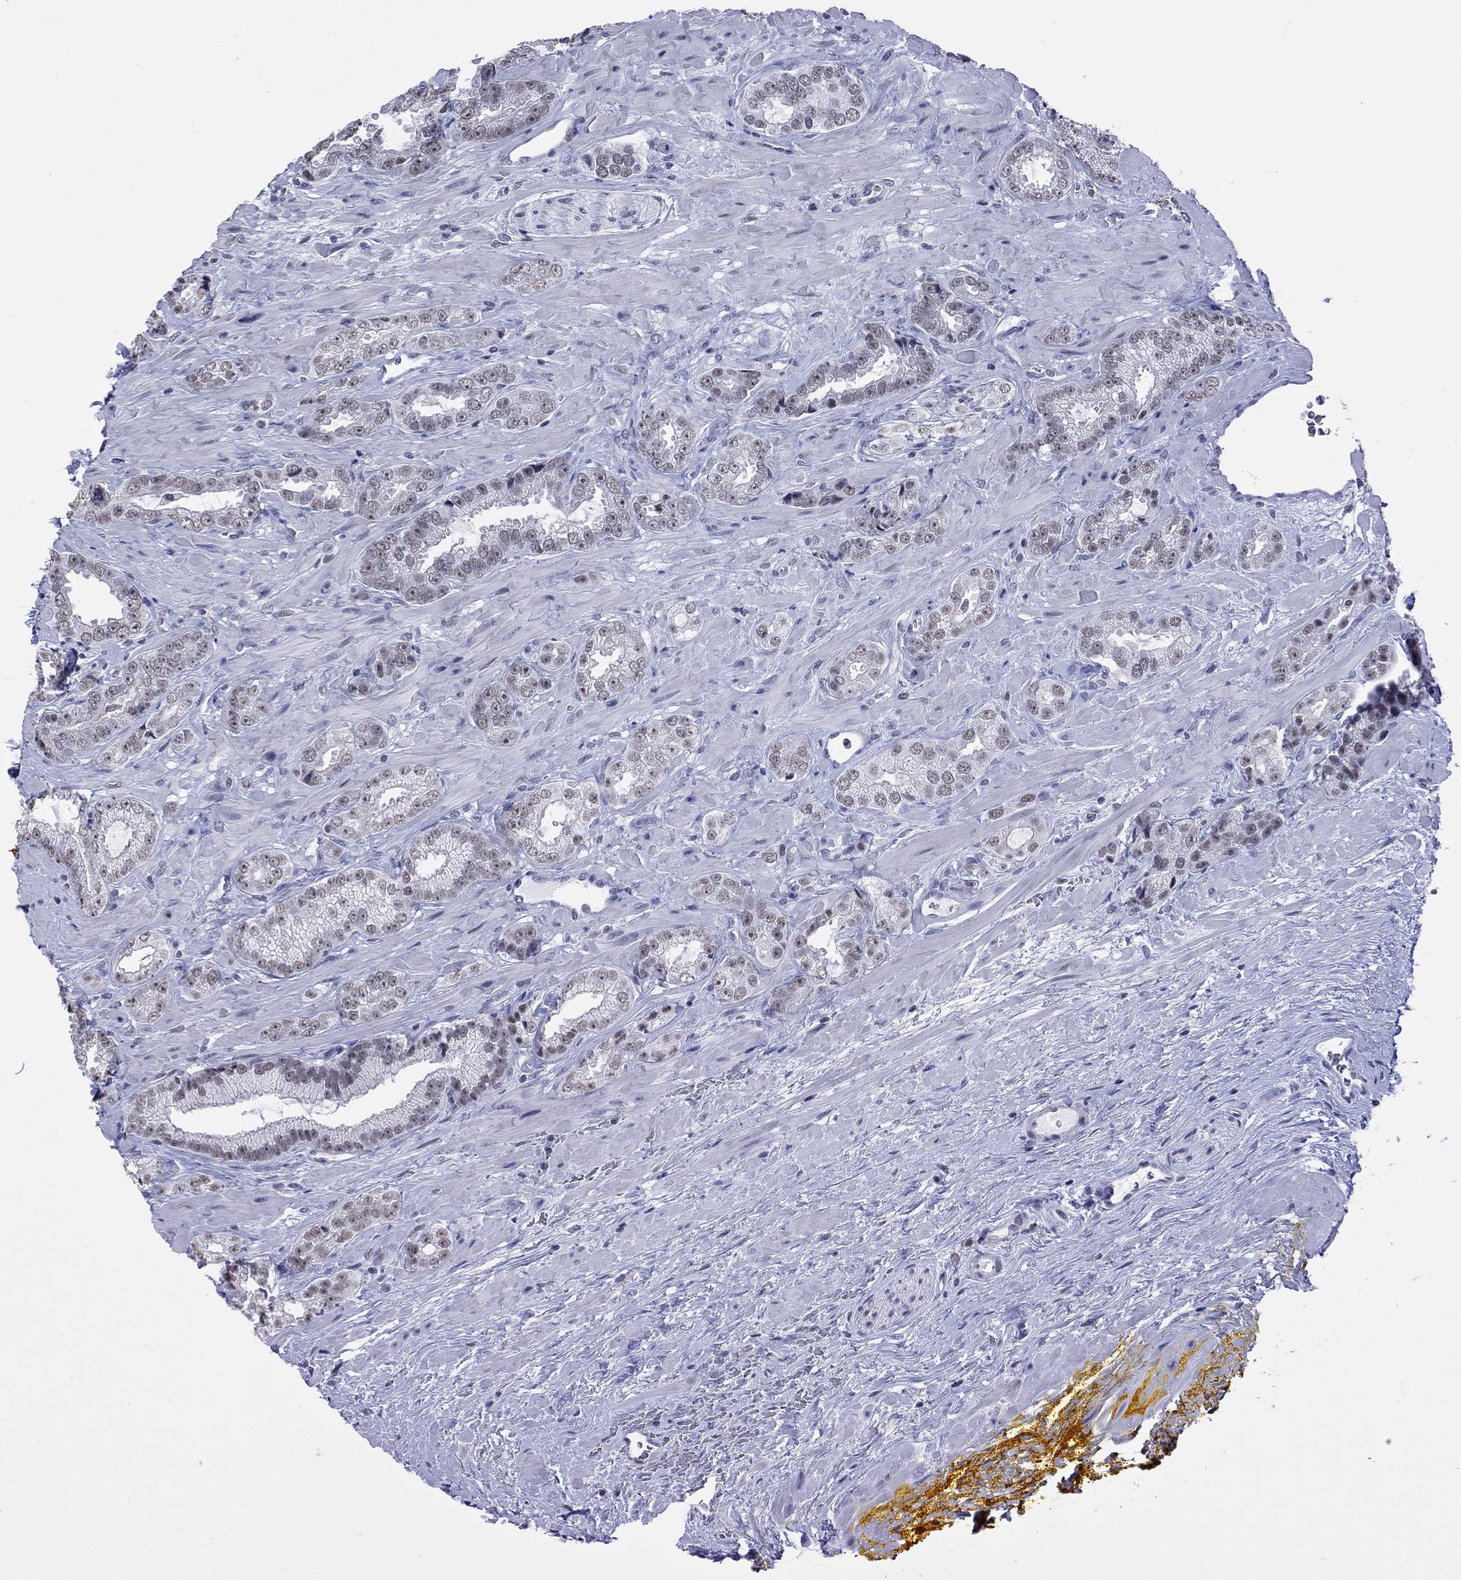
{"staining": {"intensity": "negative", "quantity": "none", "location": "none"}, "tissue": "prostate cancer", "cell_type": "Tumor cells", "image_type": "cancer", "snomed": [{"axis": "morphology", "description": "Adenocarcinoma, NOS"}, {"axis": "topography", "description": "Prostate"}], "caption": "A photomicrograph of prostate cancer (adenocarcinoma) stained for a protein exhibits no brown staining in tumor cells.", "gene": "PPP1R3A", "patient": {"sex": "male", "age": 67}}